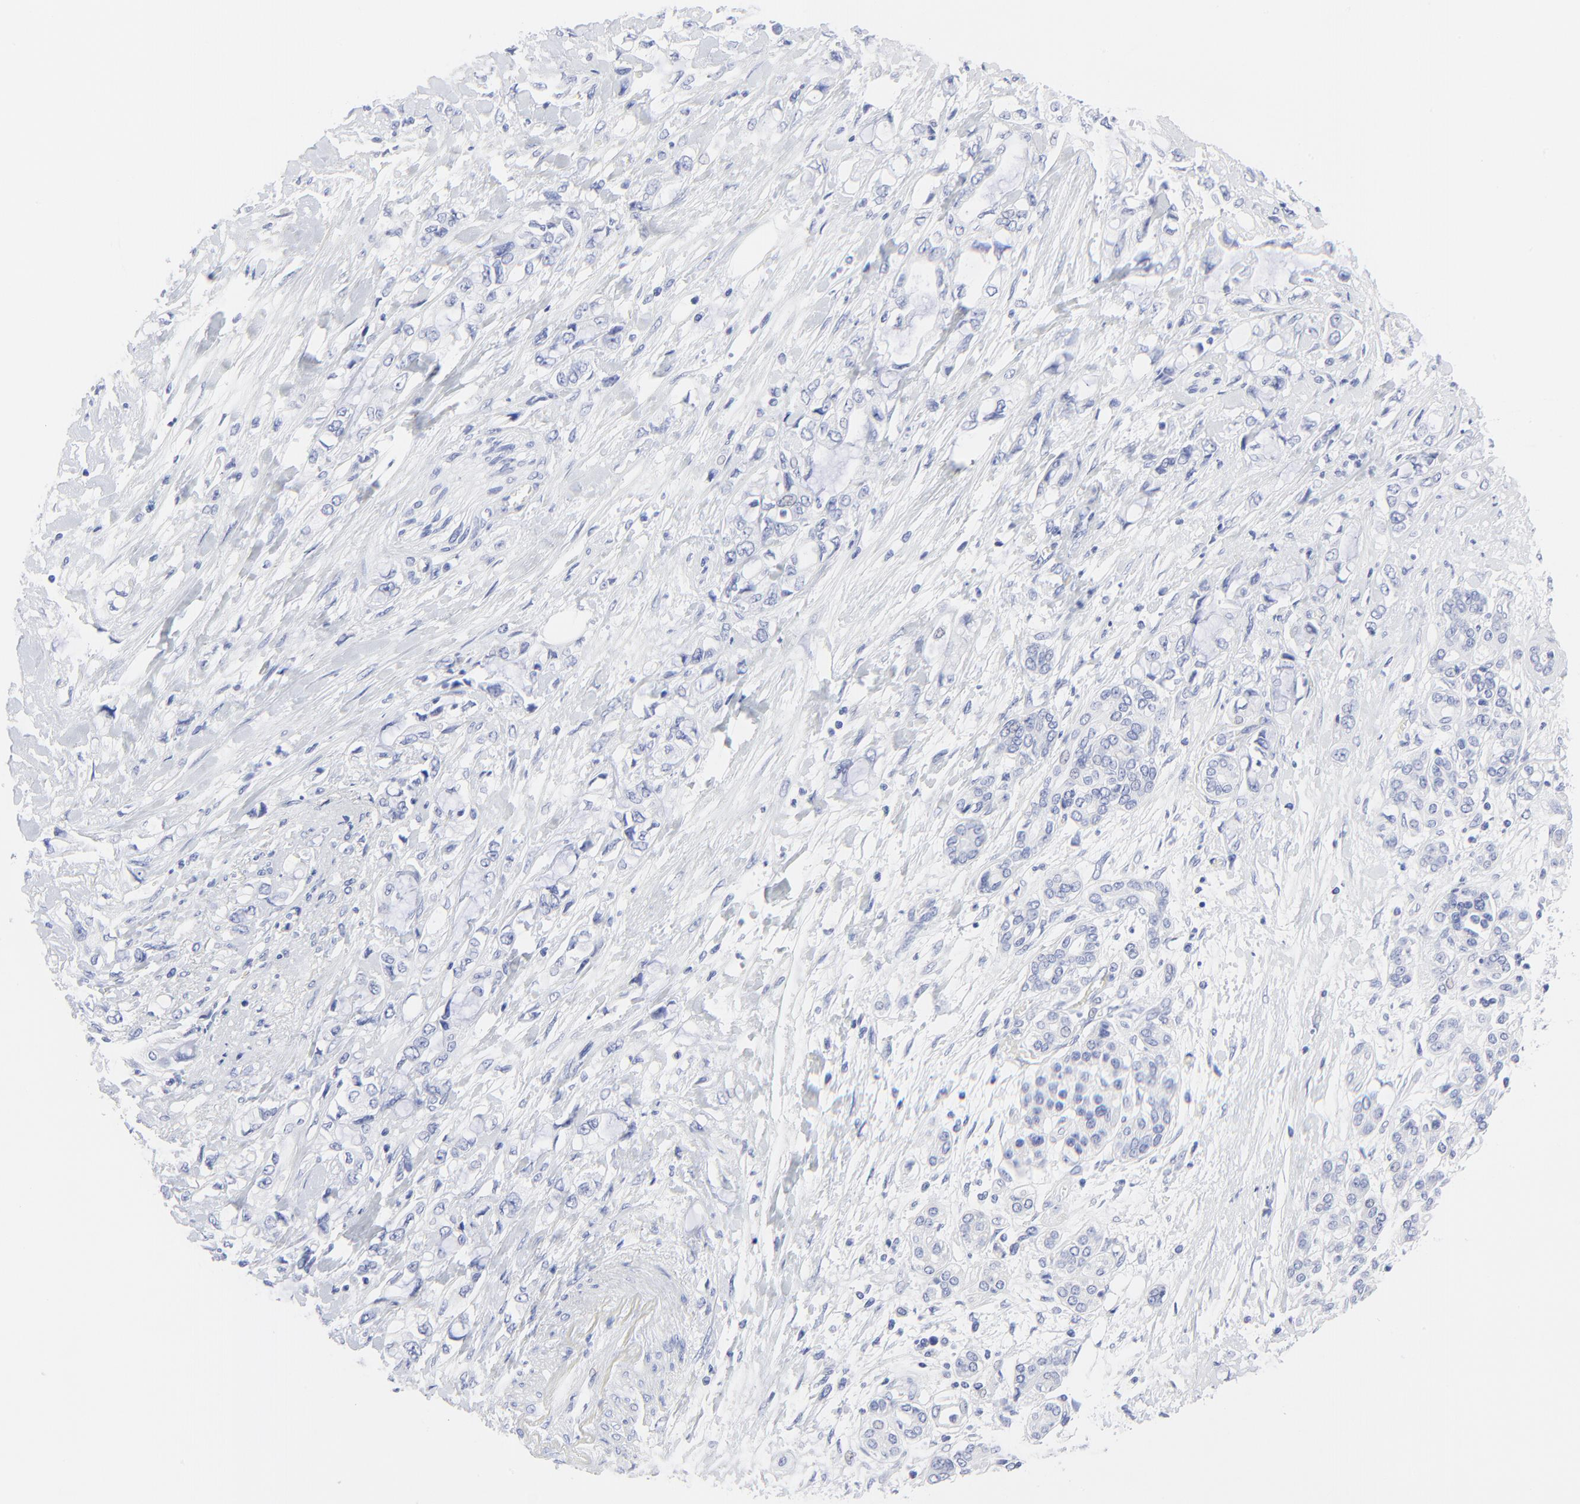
{"staining": {"intensity": "negative", "quantity": "none", "location": "none"}, "tissue": "pancreatic cancer", "cell_type": "Tumor cells", "image_type": "cancer", "snomed": [{"axis": "morphology", "description": "Adenocarcinoma, NOS"}, {"axis": "topography", "description": "Pancreas"}], "caption": "DAB immunohistochemical staining of adenocarcinoma (pancreatic) displays no significant expression in tumor cells.", "gene": "PSD3", "patient": {"sex": "female", "age": 70}}